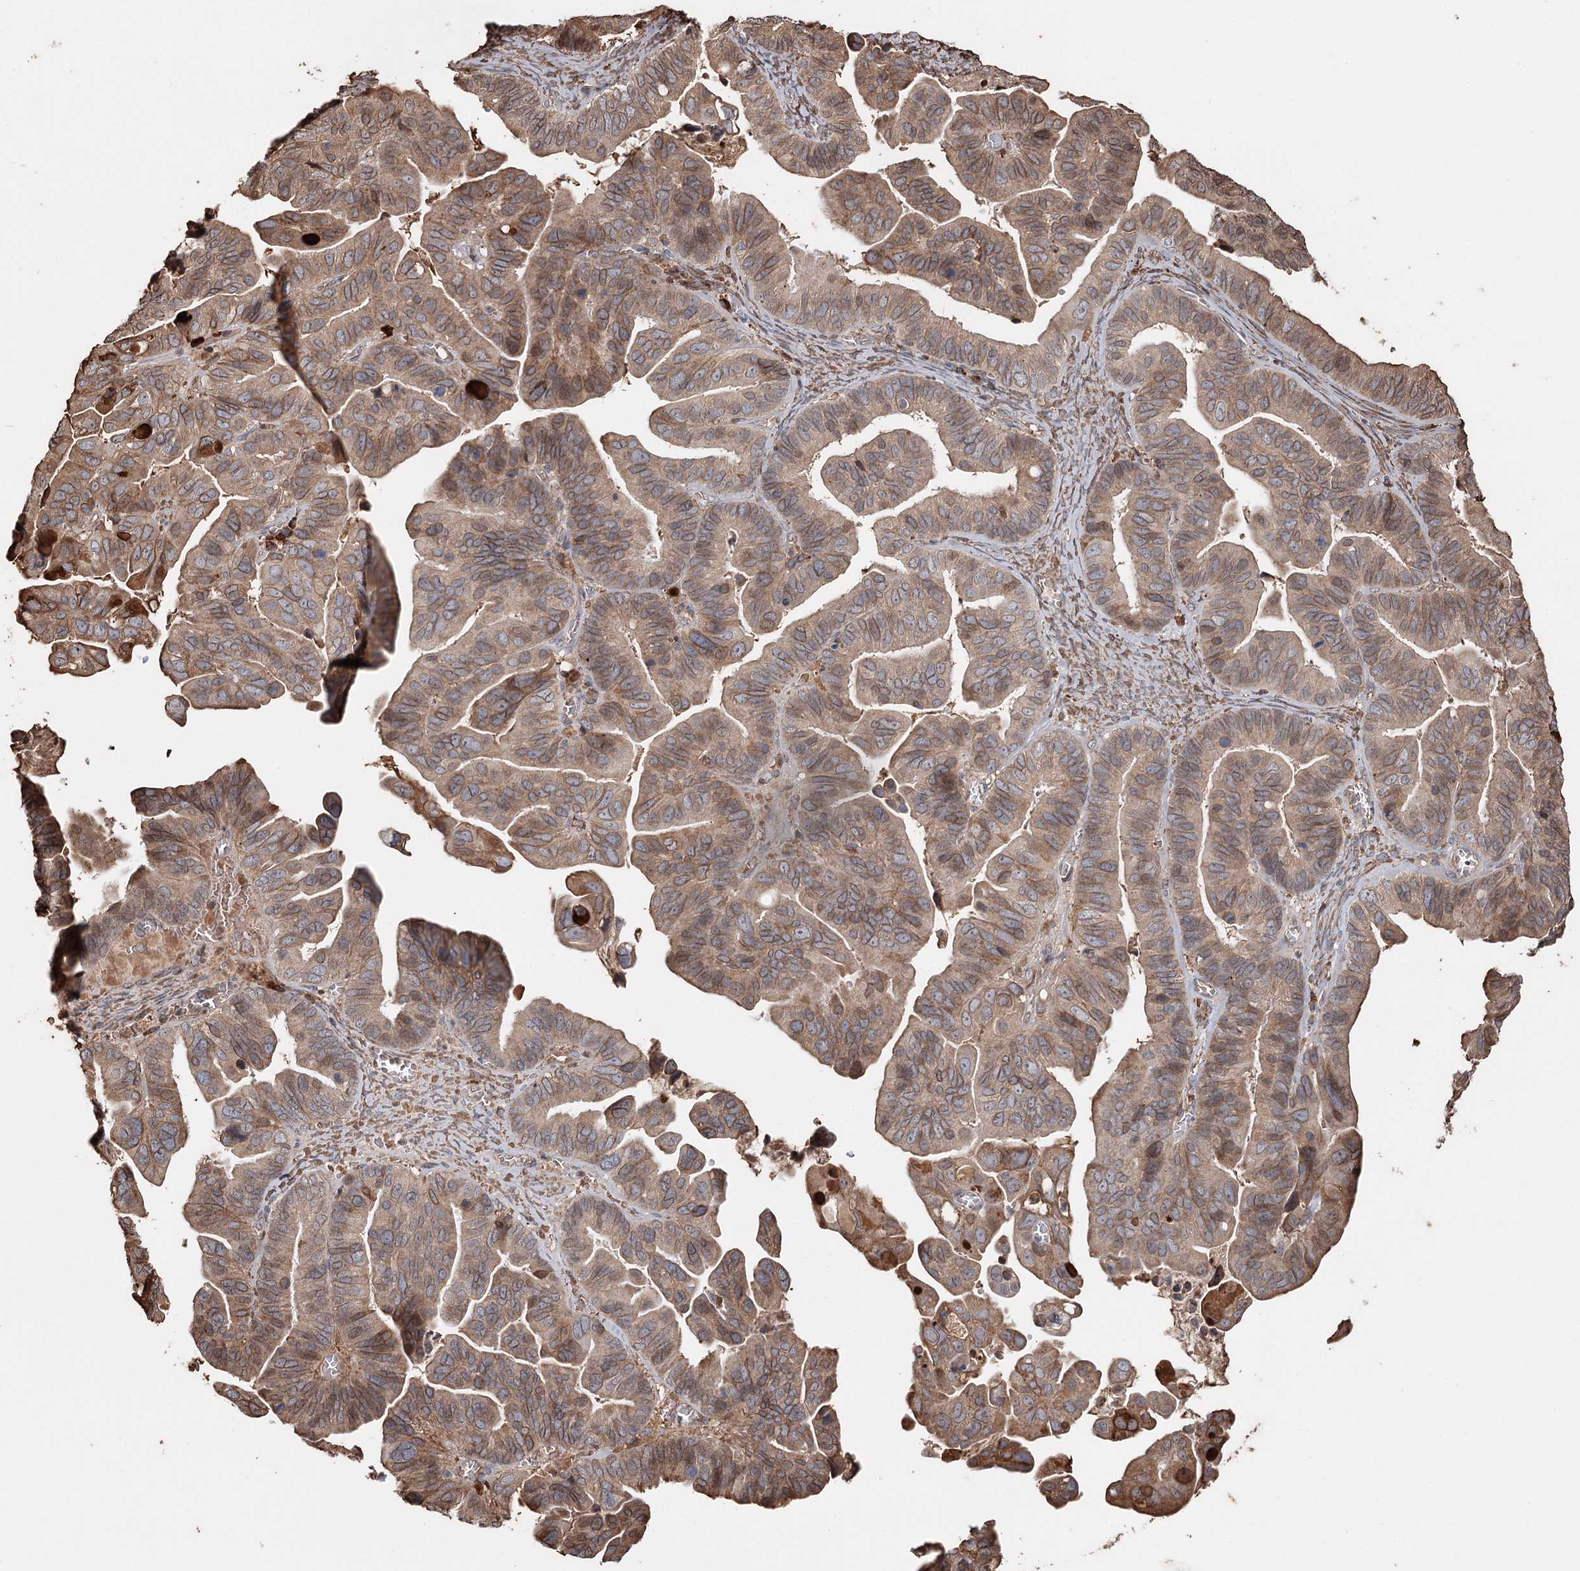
{"staining": {"intensity": "moderate", "quantity": ">75%", "location": "cytoplasmic/membranous"}, "tissue": "ovarian cancer", "cell_type": "Tumor cells", "image_type": "cancer", "snomed": [{"axis": "morphology", "description": "Cystadenocarcinoma, serous, NOS"}, {"axis": "topography", "description": "Ovary"}], "caption": "Protein staining displays moderate cytoplasmic/membranous expression in about >75% of tumor cells in ovarian cancer (serous cystadenocarcinoma).", "gene": "SYVN1", "patient": {"sex": "female", "age": 56}}